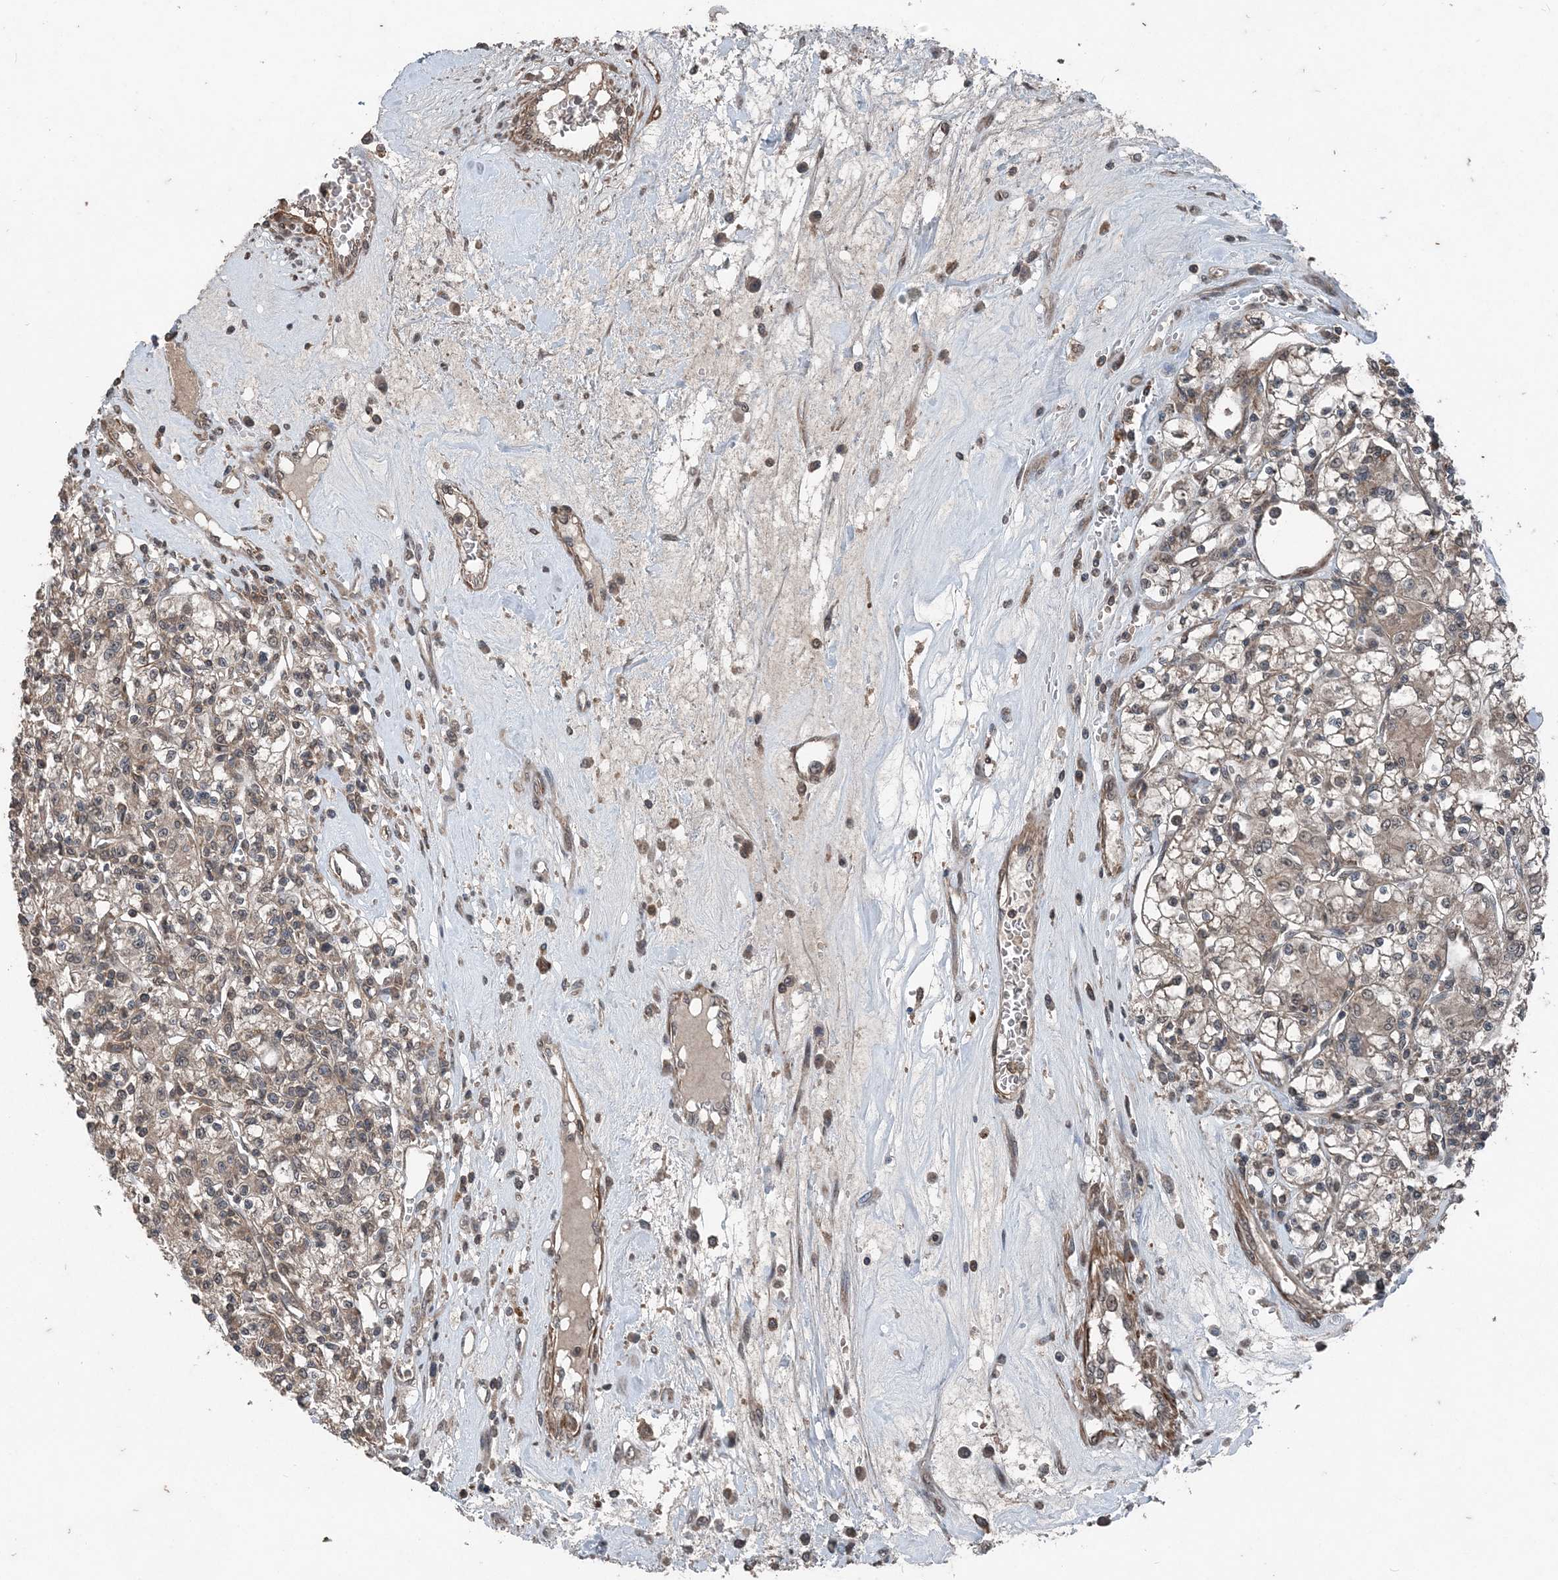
{"staining": {"intensity": "weak", "quantity": "<25%", "location": "cytoplasmic/membranous"}, "tissue": "renal cancer", "cell_type": "Tumor cells", "image_type": "cancer", "snomed": [{"axis": "morphology", "description": "Adenocarcinoma, NOS"}, {"axis": "topography", "description": "Kidney"}], "caption": "This micrograph is of renal adenocarcinoma stained with immunohistochemistry to label a protein in brown with the nuclei are counter-stained blue. There is no positivity in tumor cells.", "gene": "CFL1", "patient": {"sex": "female", "age": 59}}